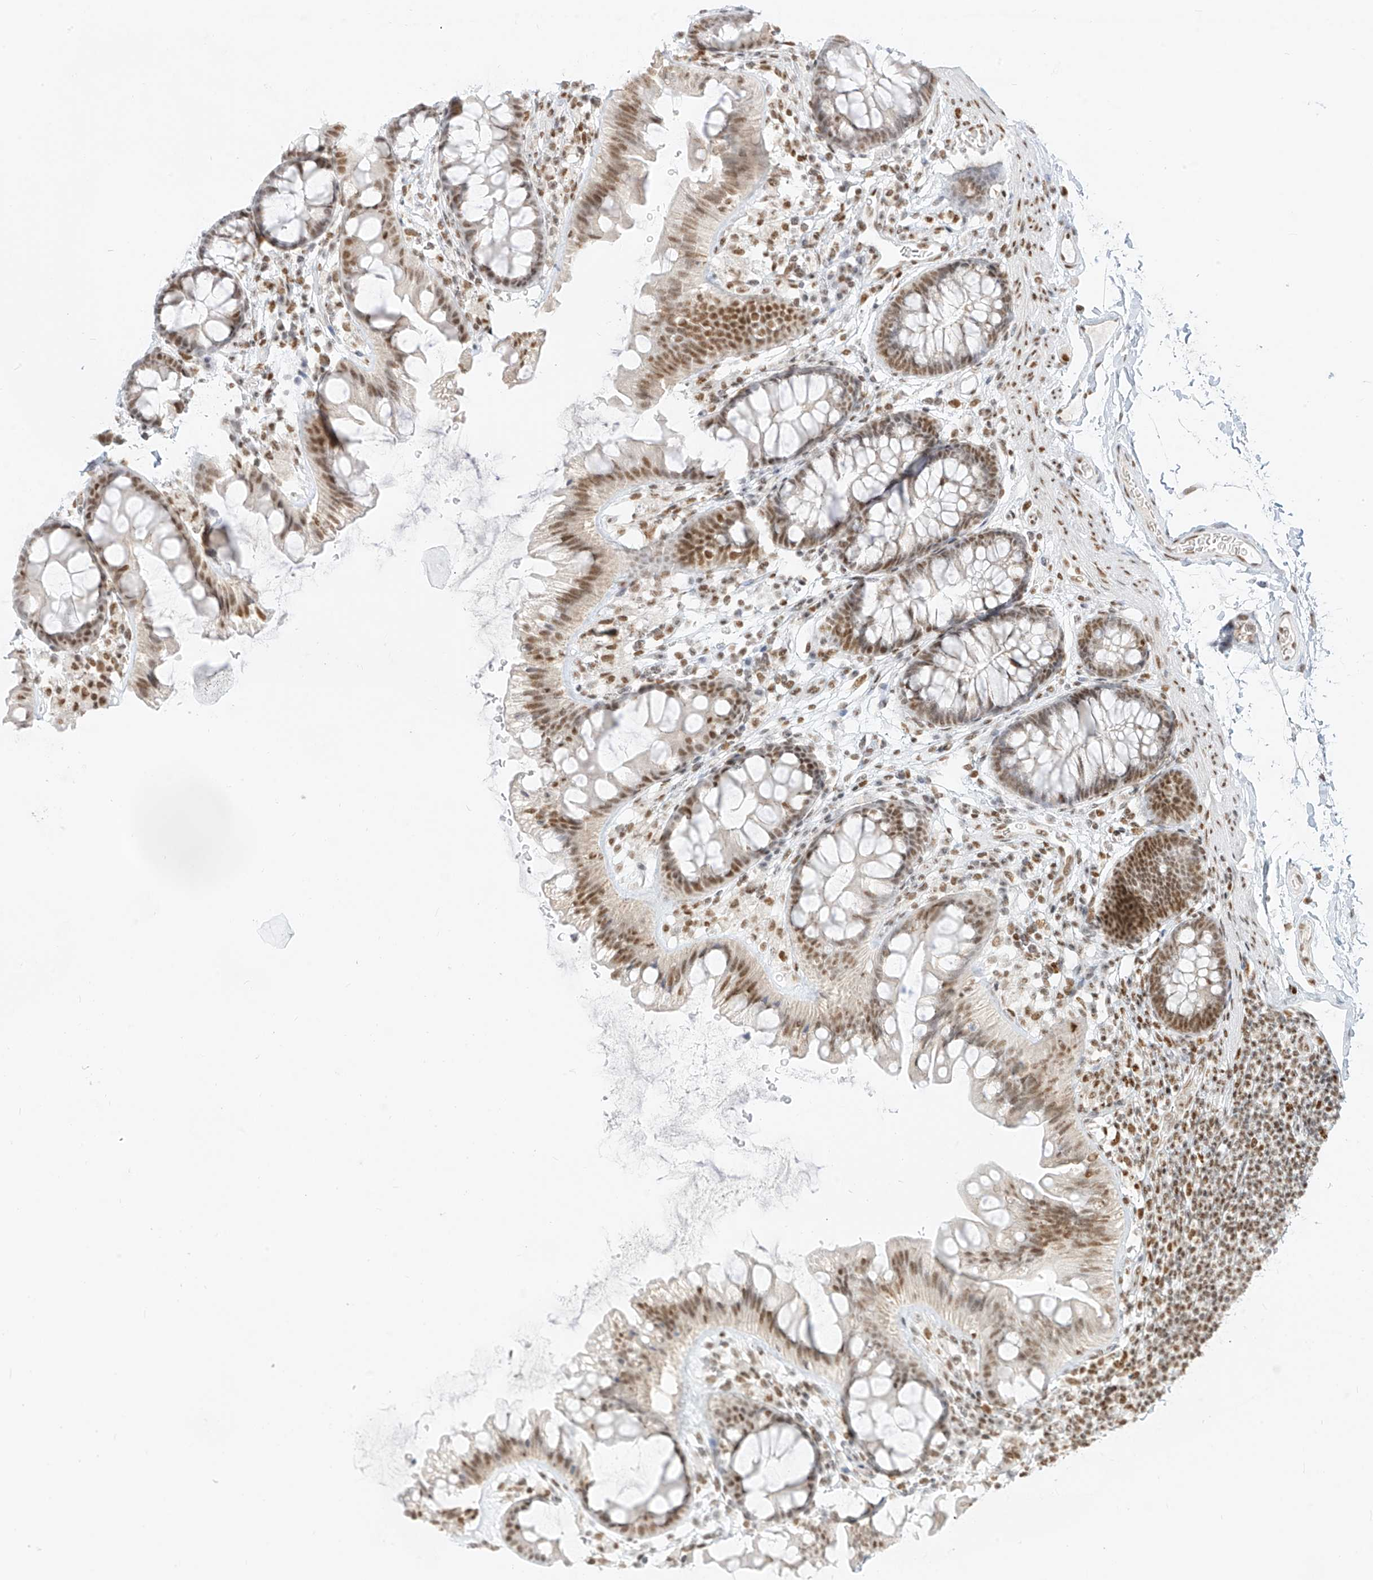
{"staining": {"intensity": "moderate", "quantity": ">75%", "location": "nuclear"}, "tissue": "colon", "cell_type": "Endothelial cells", "image_type": "normal", "snomed": [{"axis": "morphology", "description": "Normal tissue, NOS"}, {"axis": "topography", "description": "Colon"}], "caption": "The micrograph reveals a brown stain indicating the presence of a protein in the nuclear of endothelial cells in colon. The staining was performed using DAB (3,3'-diaminobenzidine) to visualize the protein expression in brown, while the nuclei were stained in blue with hematoxylin (Magnification: 20x).", "gene": "SMARCA2", "patient": {"sex": "female", "age": 62}}